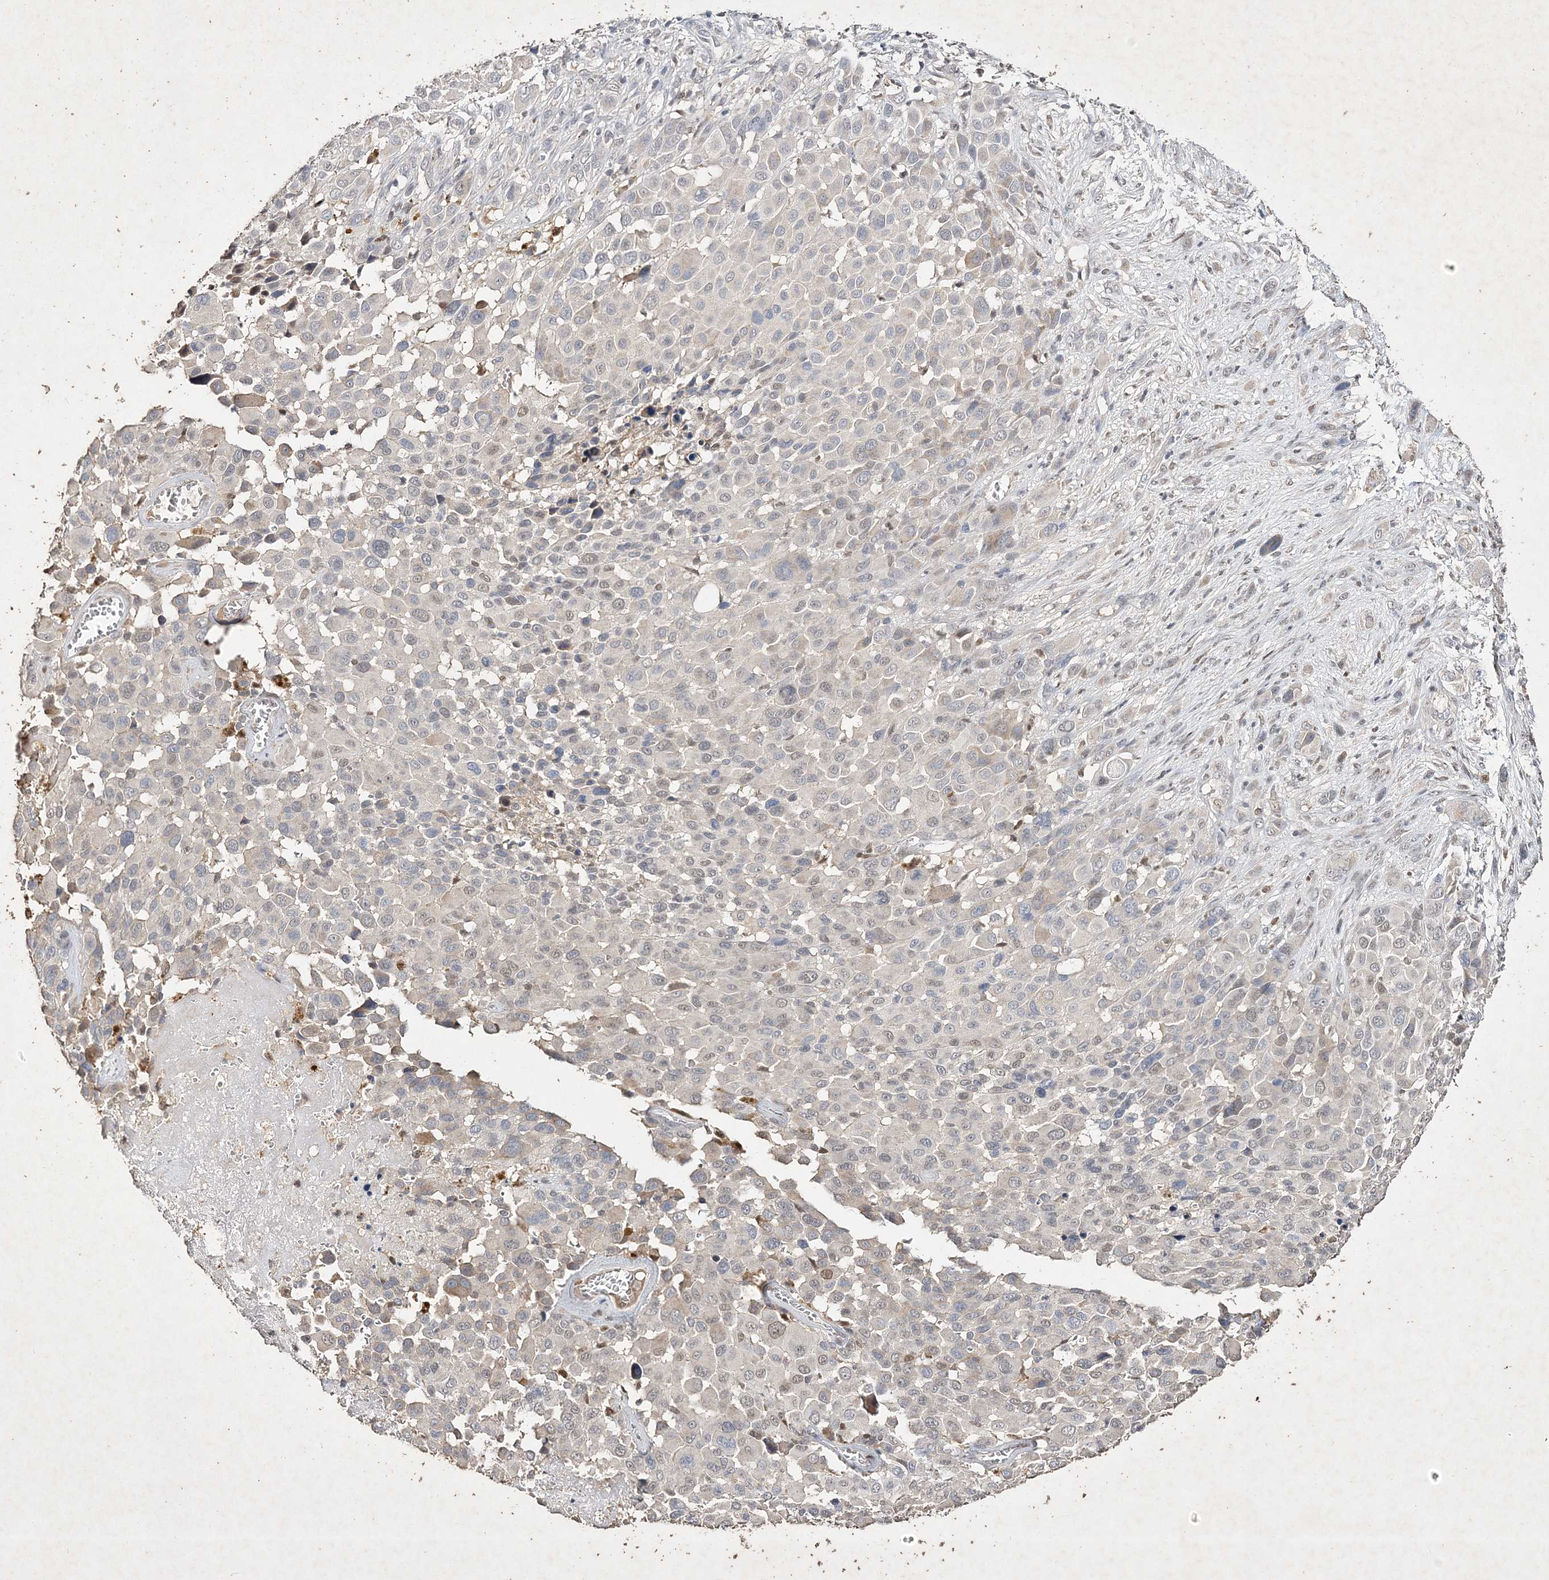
{"staining": {"intensity": "weak", "quantity": "<25%", "location": "nuclear"}, "tissue": "melanoma", "cell_type": "Tumor cells", "image_type": "cancer", "snomed": [{"axis": "morphology", "description": "Malignant melanoma, NOS"}, {"axis": "topography", "description": "Skin of trunk"}], "caption": "The IHC image has no significant positivity in tumor cells of melanoma tissue.", "gene": "C3orf38", "patient": {"sex": "male", "age": 71}}